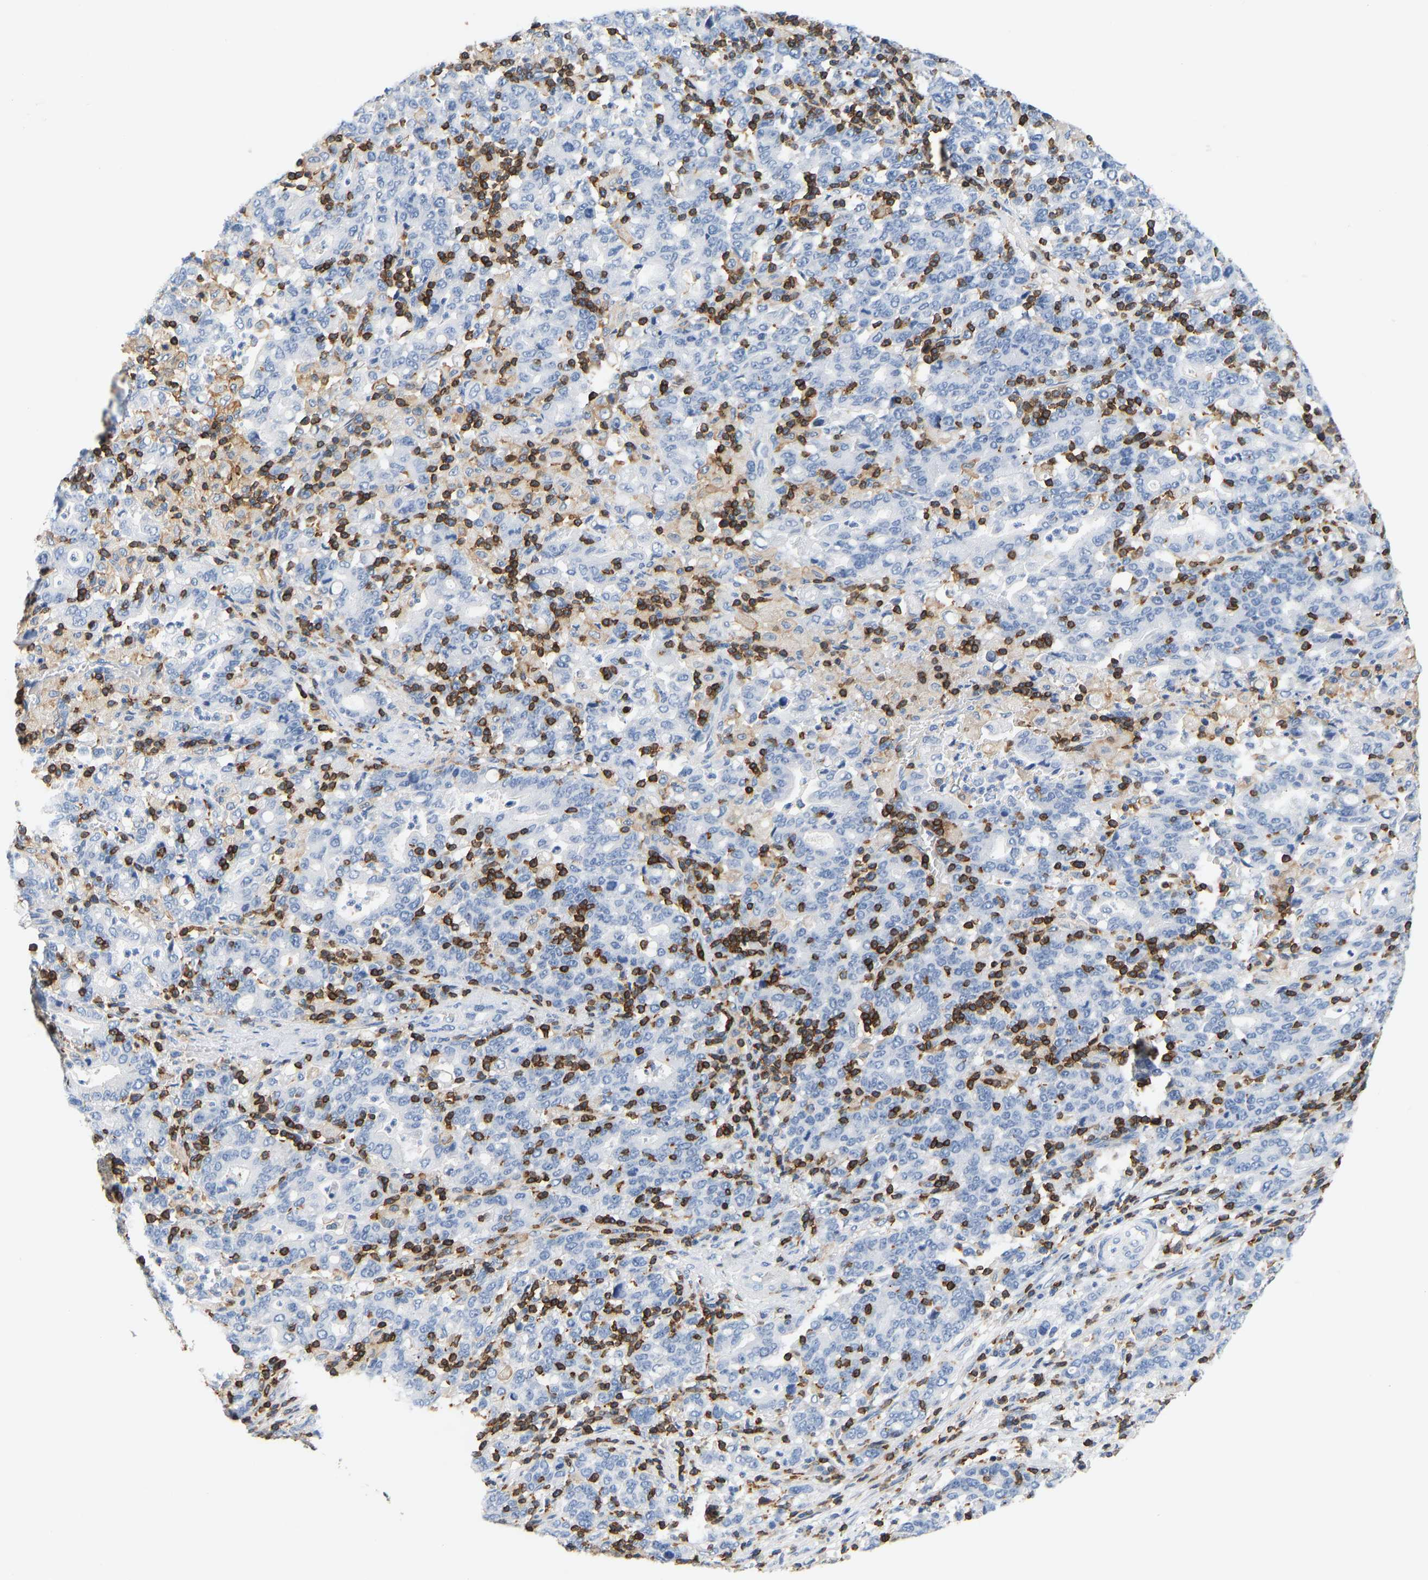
{"staining": {"intensity": "negative", "quantity": "none", "location": "none"}, "tissue": "stomach cancer", "cell_type": "Tumor cells", "image_type": "cancer", "snomed": [{"axis": "morphology", "description": "Adenocarcinoma, NOS"}, {"axis": "topography", "description": "Stomach, upper"}], "caption": "High magnification brightfield microscopy of stomach cancer stained with DAB (brown) and counterstained with hematoxylin (blue): tumor cells show no significant staining.", "gene": "EVL", "patient": {"sex": "male", "age": 69}}